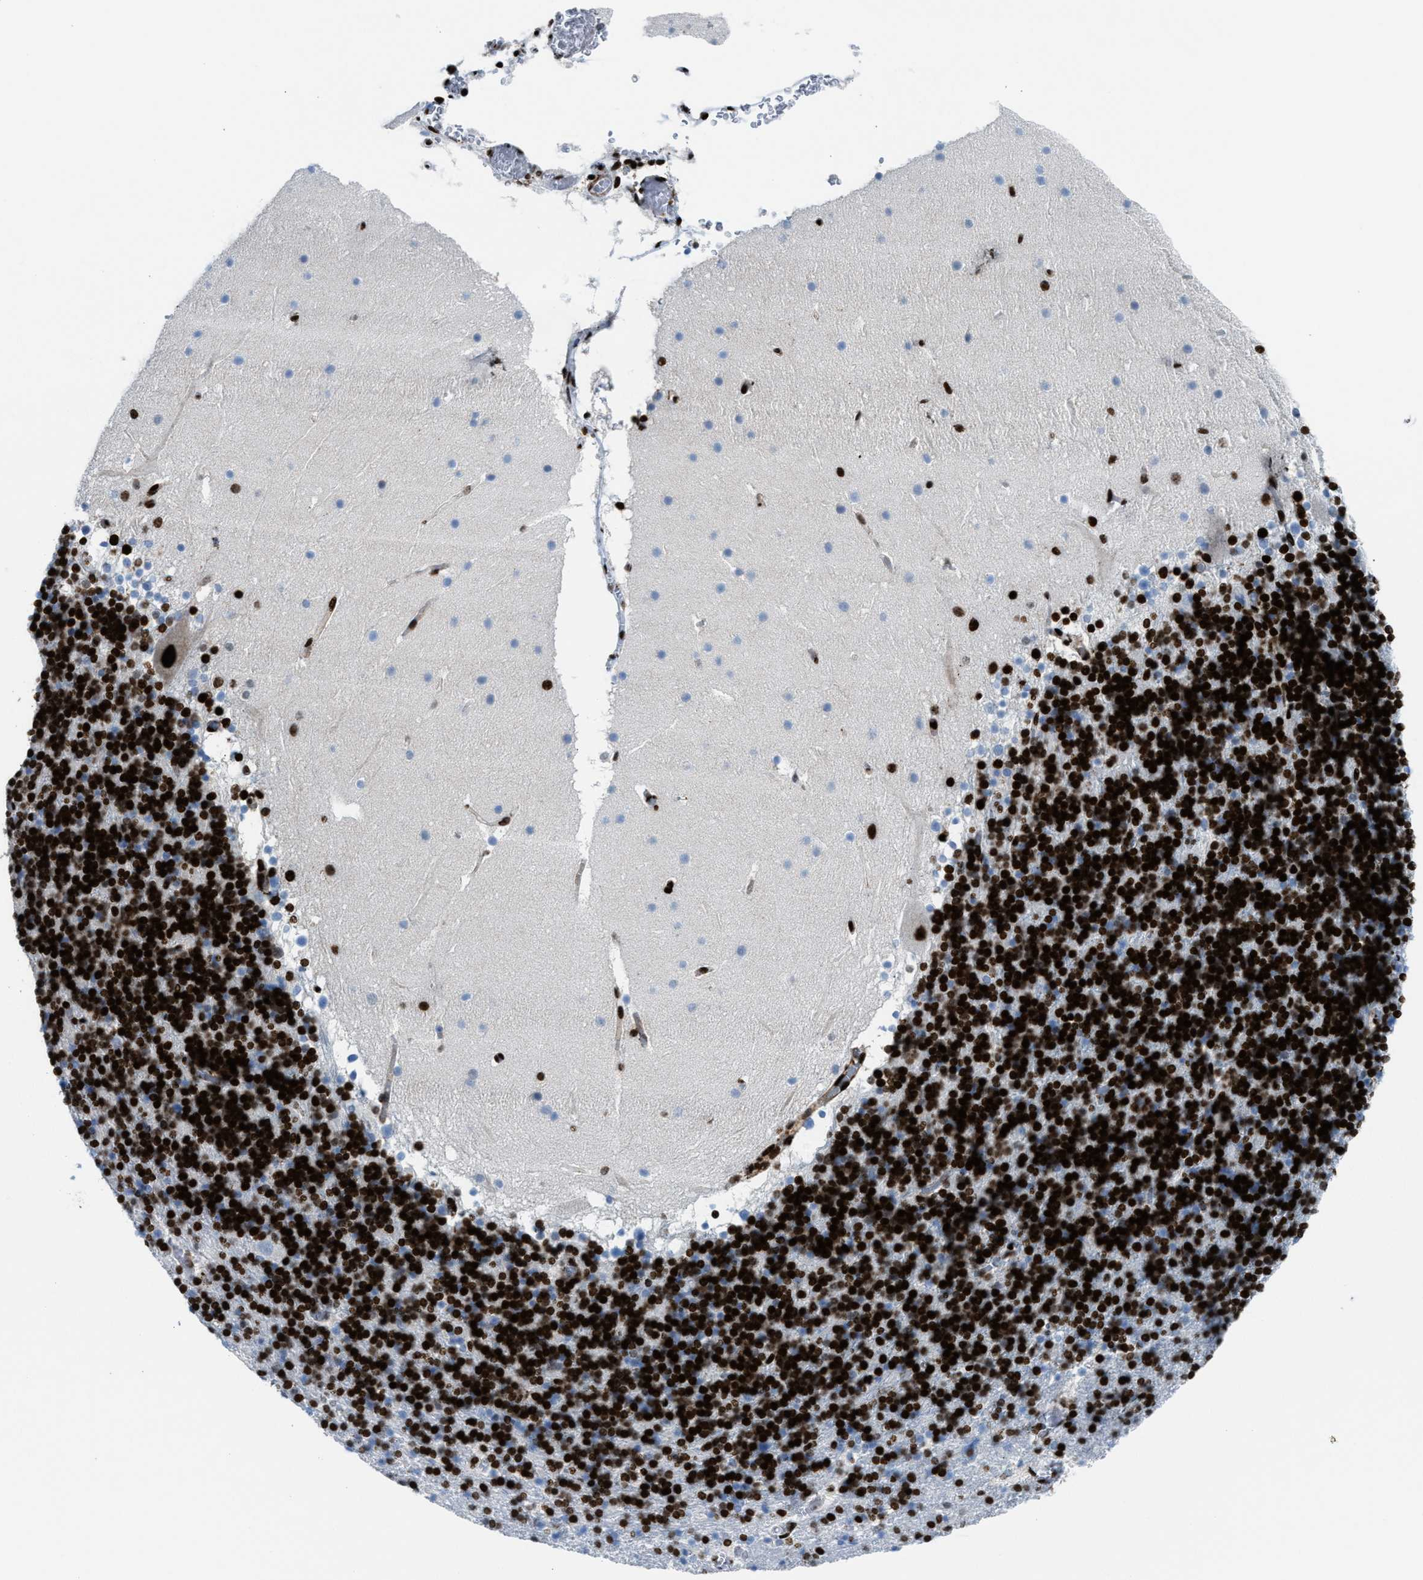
{"staining": {"intensity": "strong", "quantity": ">75%", "location": "nuclear"}, "tissue": "cerebellum", "cell_type": "Cells in granular layer", "image_type": "normal", "snomed": [{"axis": "morphology", "description": "Normal tissue, NOS"}, {"axis": "topography", "description": "Cerebellum"}], "caption": "Immunohistochemistry of unremarkable cerebellum reveals high levels of strong nuclear positivity in approximately >75% of cells in granular layer.", "gene": "NONO", "patient": {"sex": "male", "age": 45}}